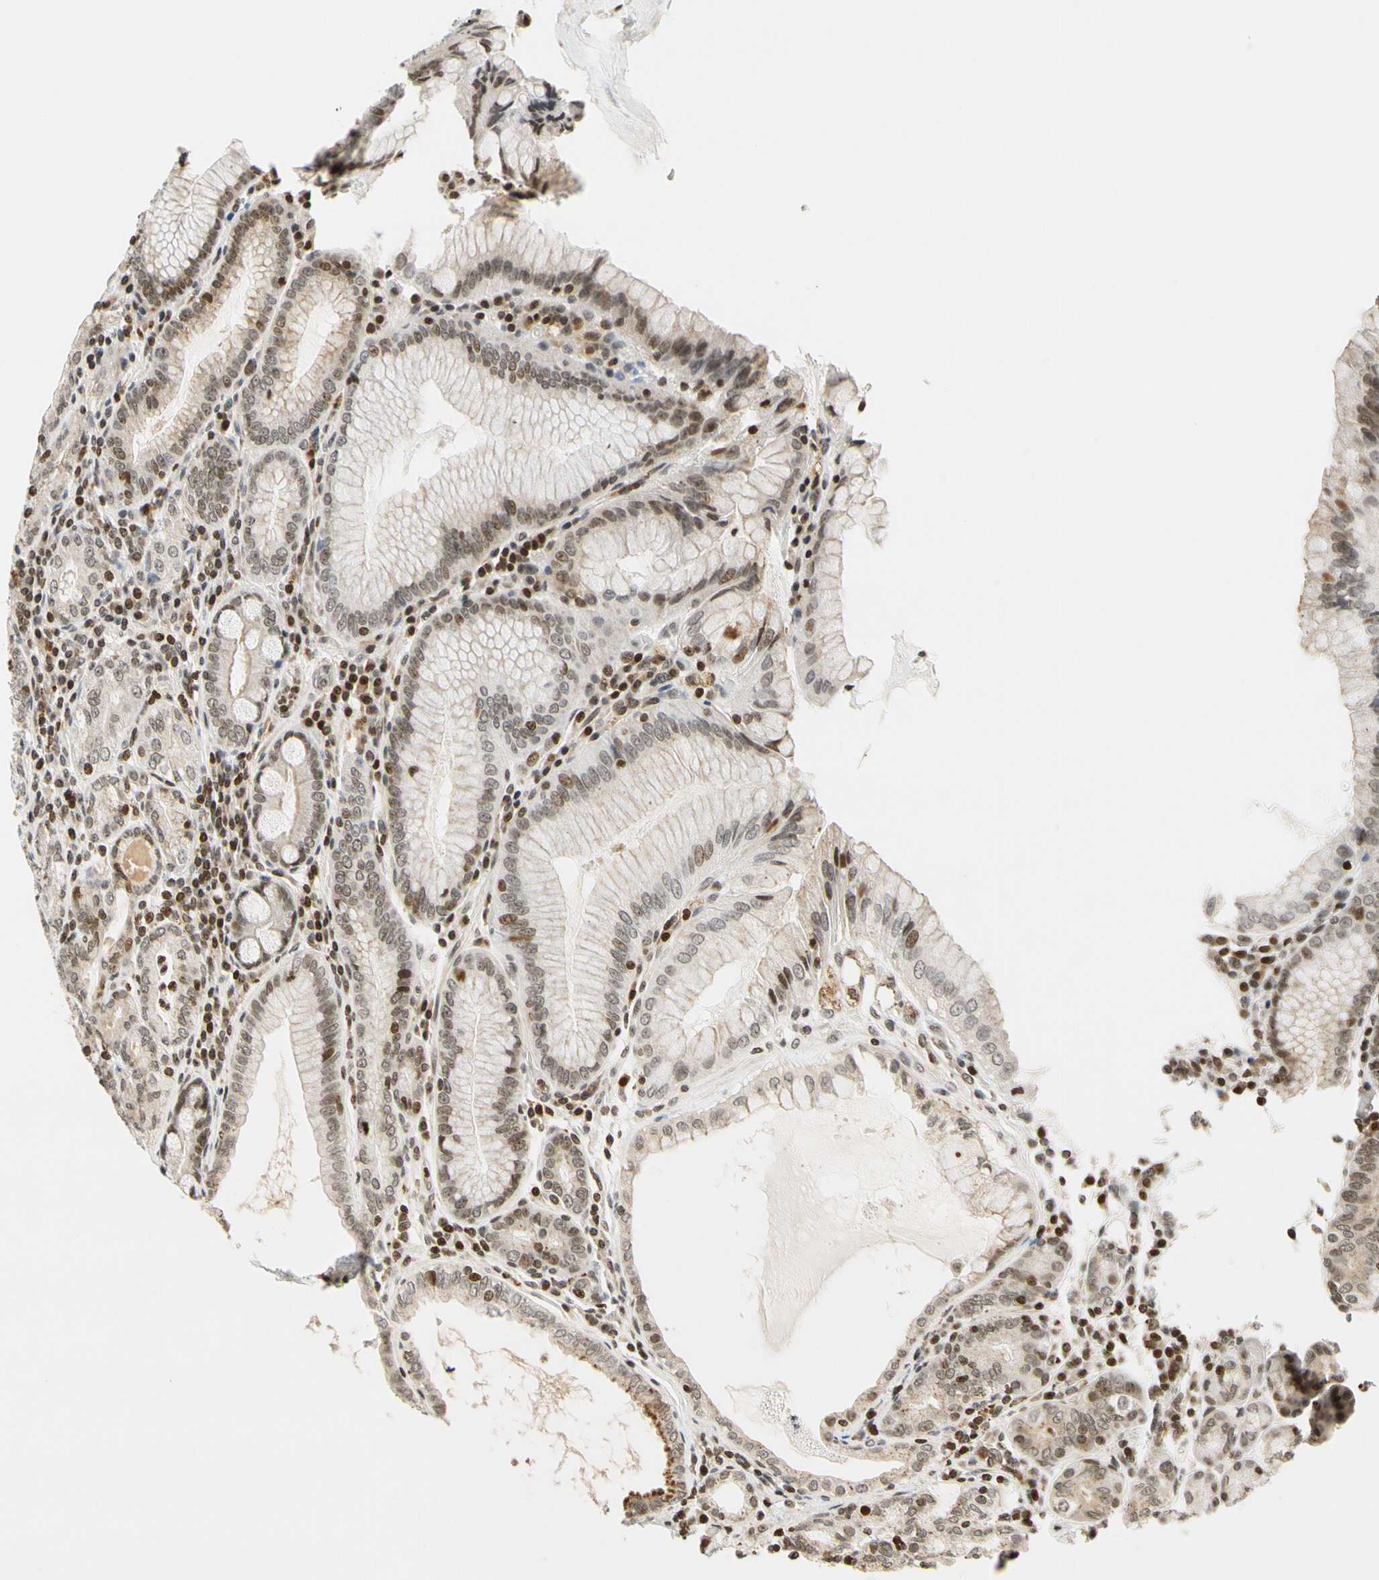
{"staining": {"intensity": "moderate", "quantity": ">75%", "location": "cytoplasmic/membranous,nuclear"}, "tissue": "stomach", "cell_type": "Glandular cells", "image_type": "normal", "snomed": [{"axis": "morphology", "description": "Normal tissue, NOS"}, {"axis": "topography", "description": "Stomach, lower"}], "caption": "The photomicrograph exhibits staining of benign stomach, revealing moderate cytoplasmic/membranous,nuclear protein expression (brown color) within glandular cells.", "gene": "CDK7", "patient": {"sex": "female", "age": 76}}